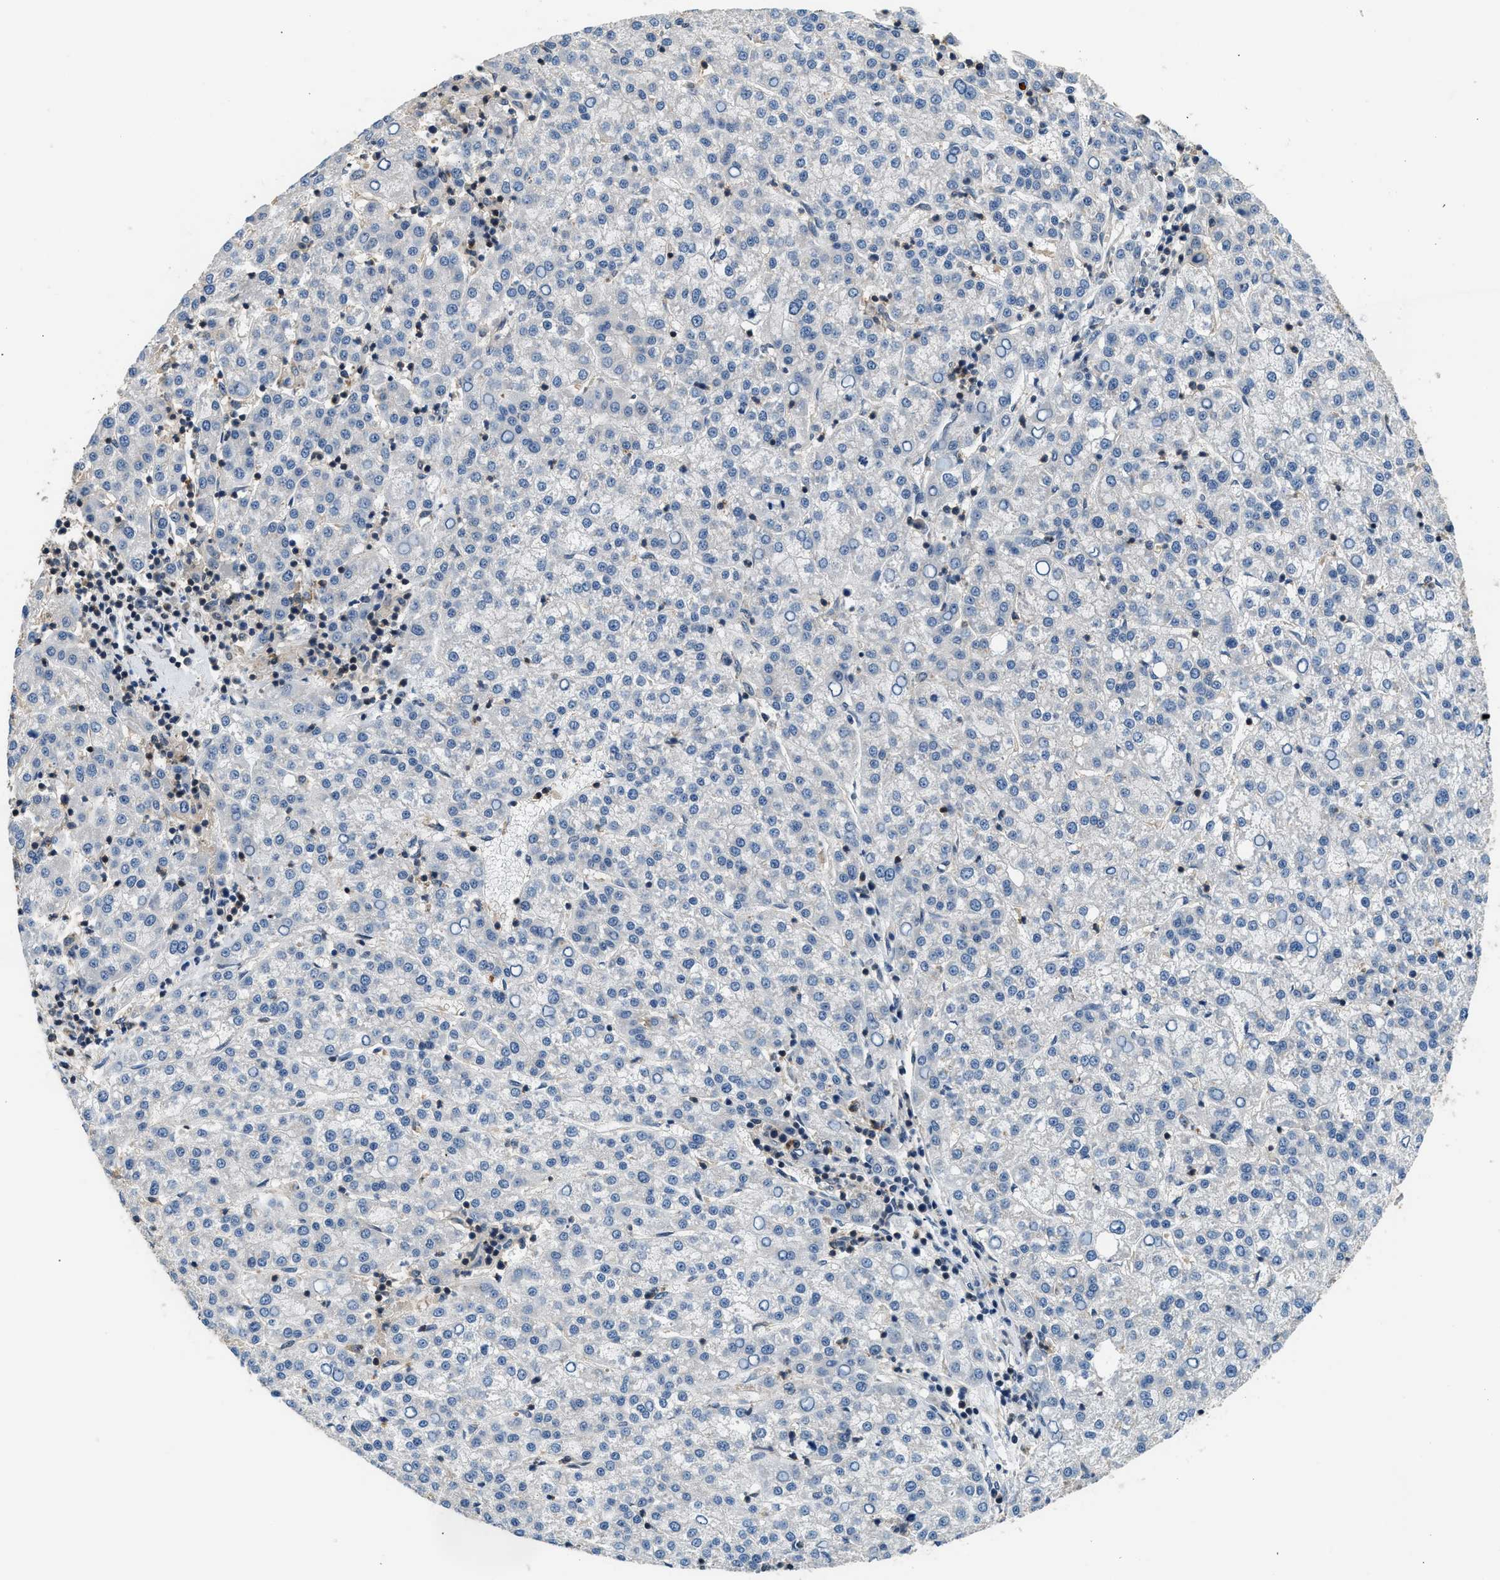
{"staining": {"intensity": "negative", "quantity": "none", "location": "none"}, "tissue": "liver cancer", "cell_type": "Tumor cells", "image_type": "cancer", "snomed": [{"axis": "morphology", "description": "Carcinoma, Hepatocellular, NOS"}, {"axis": "topography", "description": "Liver"}], "caption": "Immunohistochemistry (IHC) photomicrograph of liver cancer (hepatocellular carcinoma) stained for a protein (brown), which reveals no expression in tumor cells. The staining is performed using DAB (3,3'-diaminobenzidine) brown chromogen with nuclei counter-stained in using hematoxylin.", "gene": "MTMR1", "patient": {"sex": "female", "age": 58}}